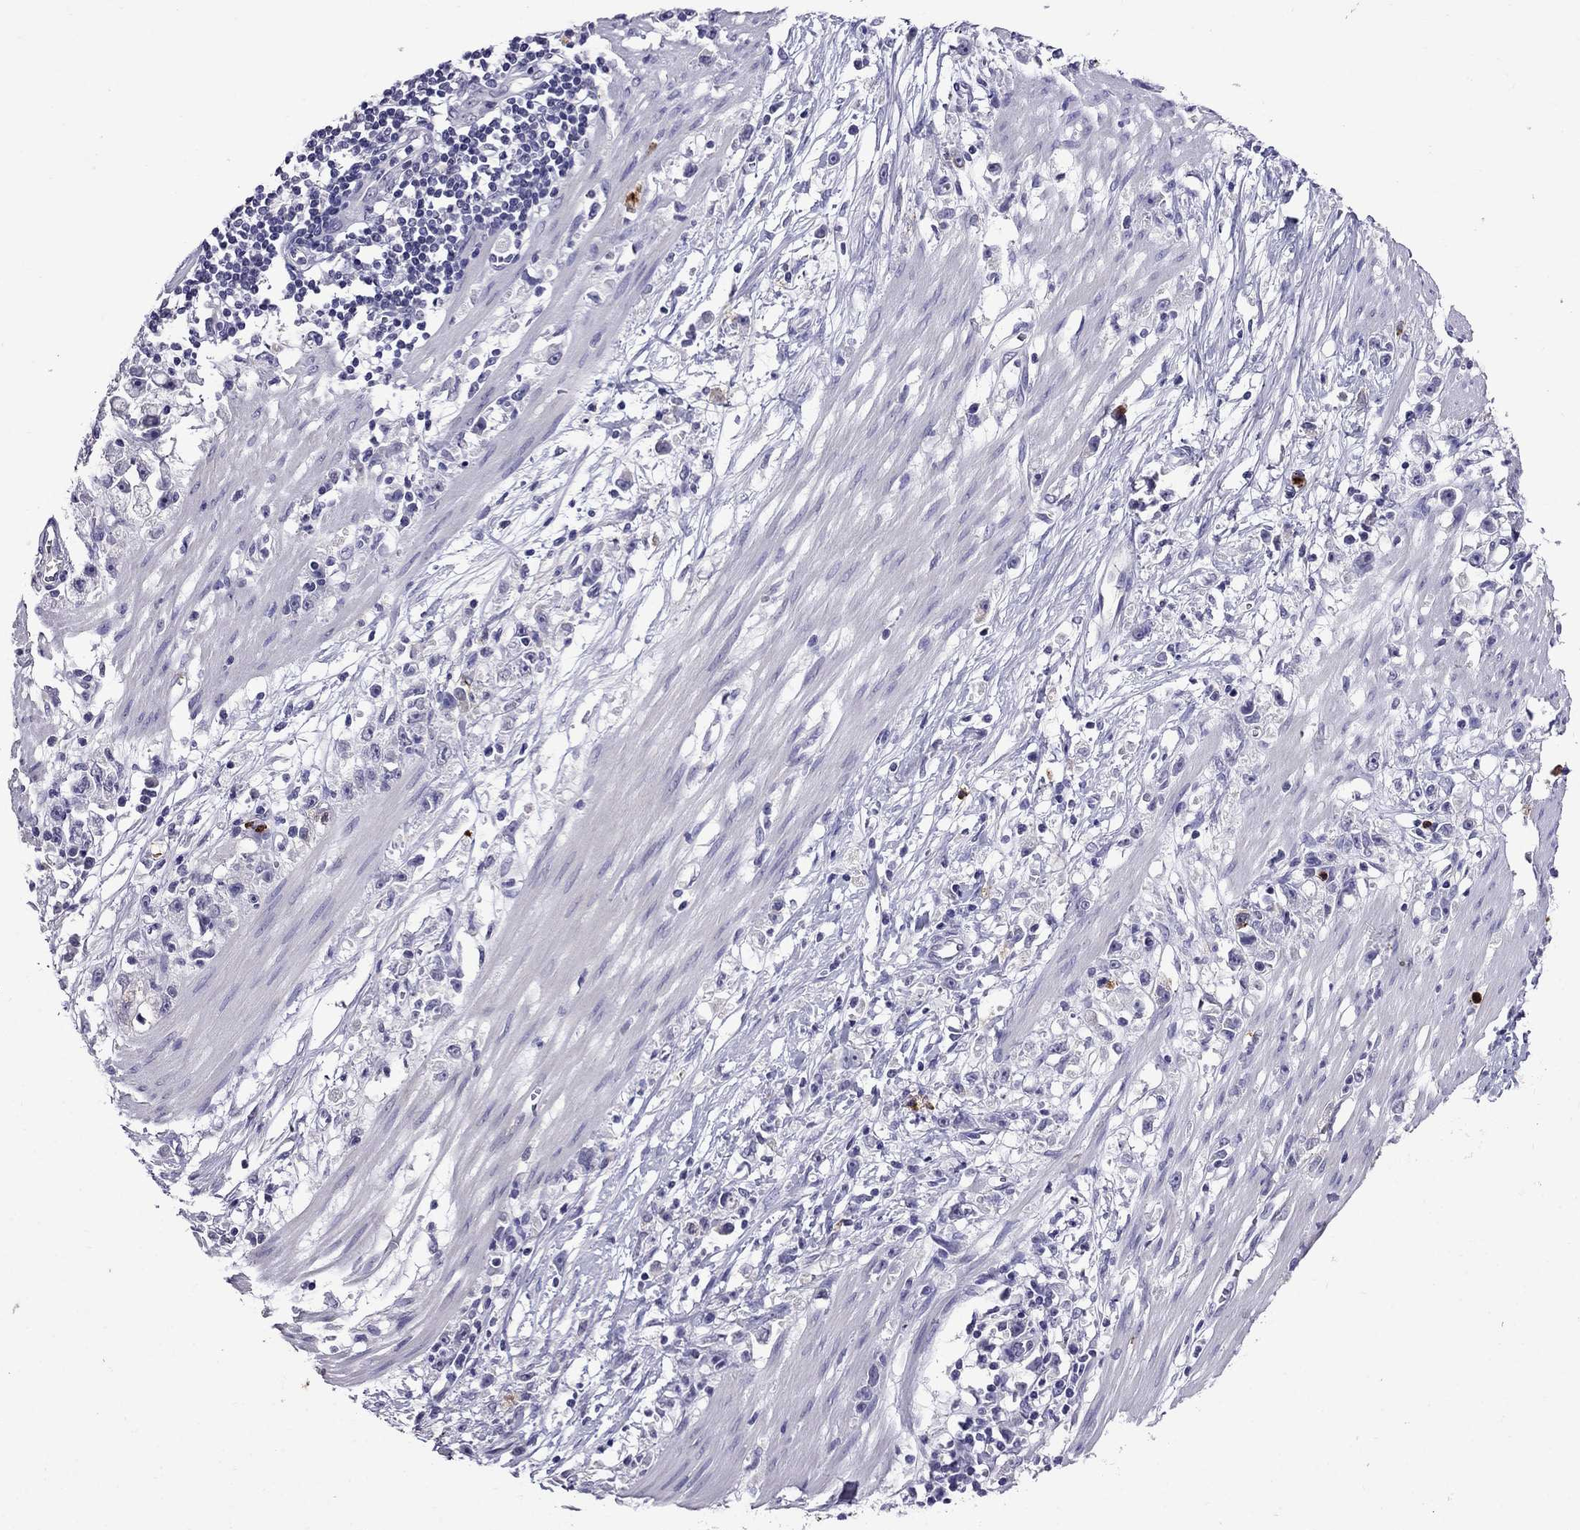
{"staining": {"intensity": "negative", "quantity": "none", "location": "none"}, "tissue": "stomach cancer", "cell_type": "Tumor cells", "image_type": "cancer", "snomed": [{"axis": "morphology", "description": "Adenocarcinoma, NOS"}, {"axis": "topography", "description": "Stomach"}], "caption": "Immunohistochemical staining of stomach cancer (adenocarcinoma) exhibits no significant staining in tumor cells.", "gene": "OLFM4", "patient": {"sex": "female", "age": 59}}